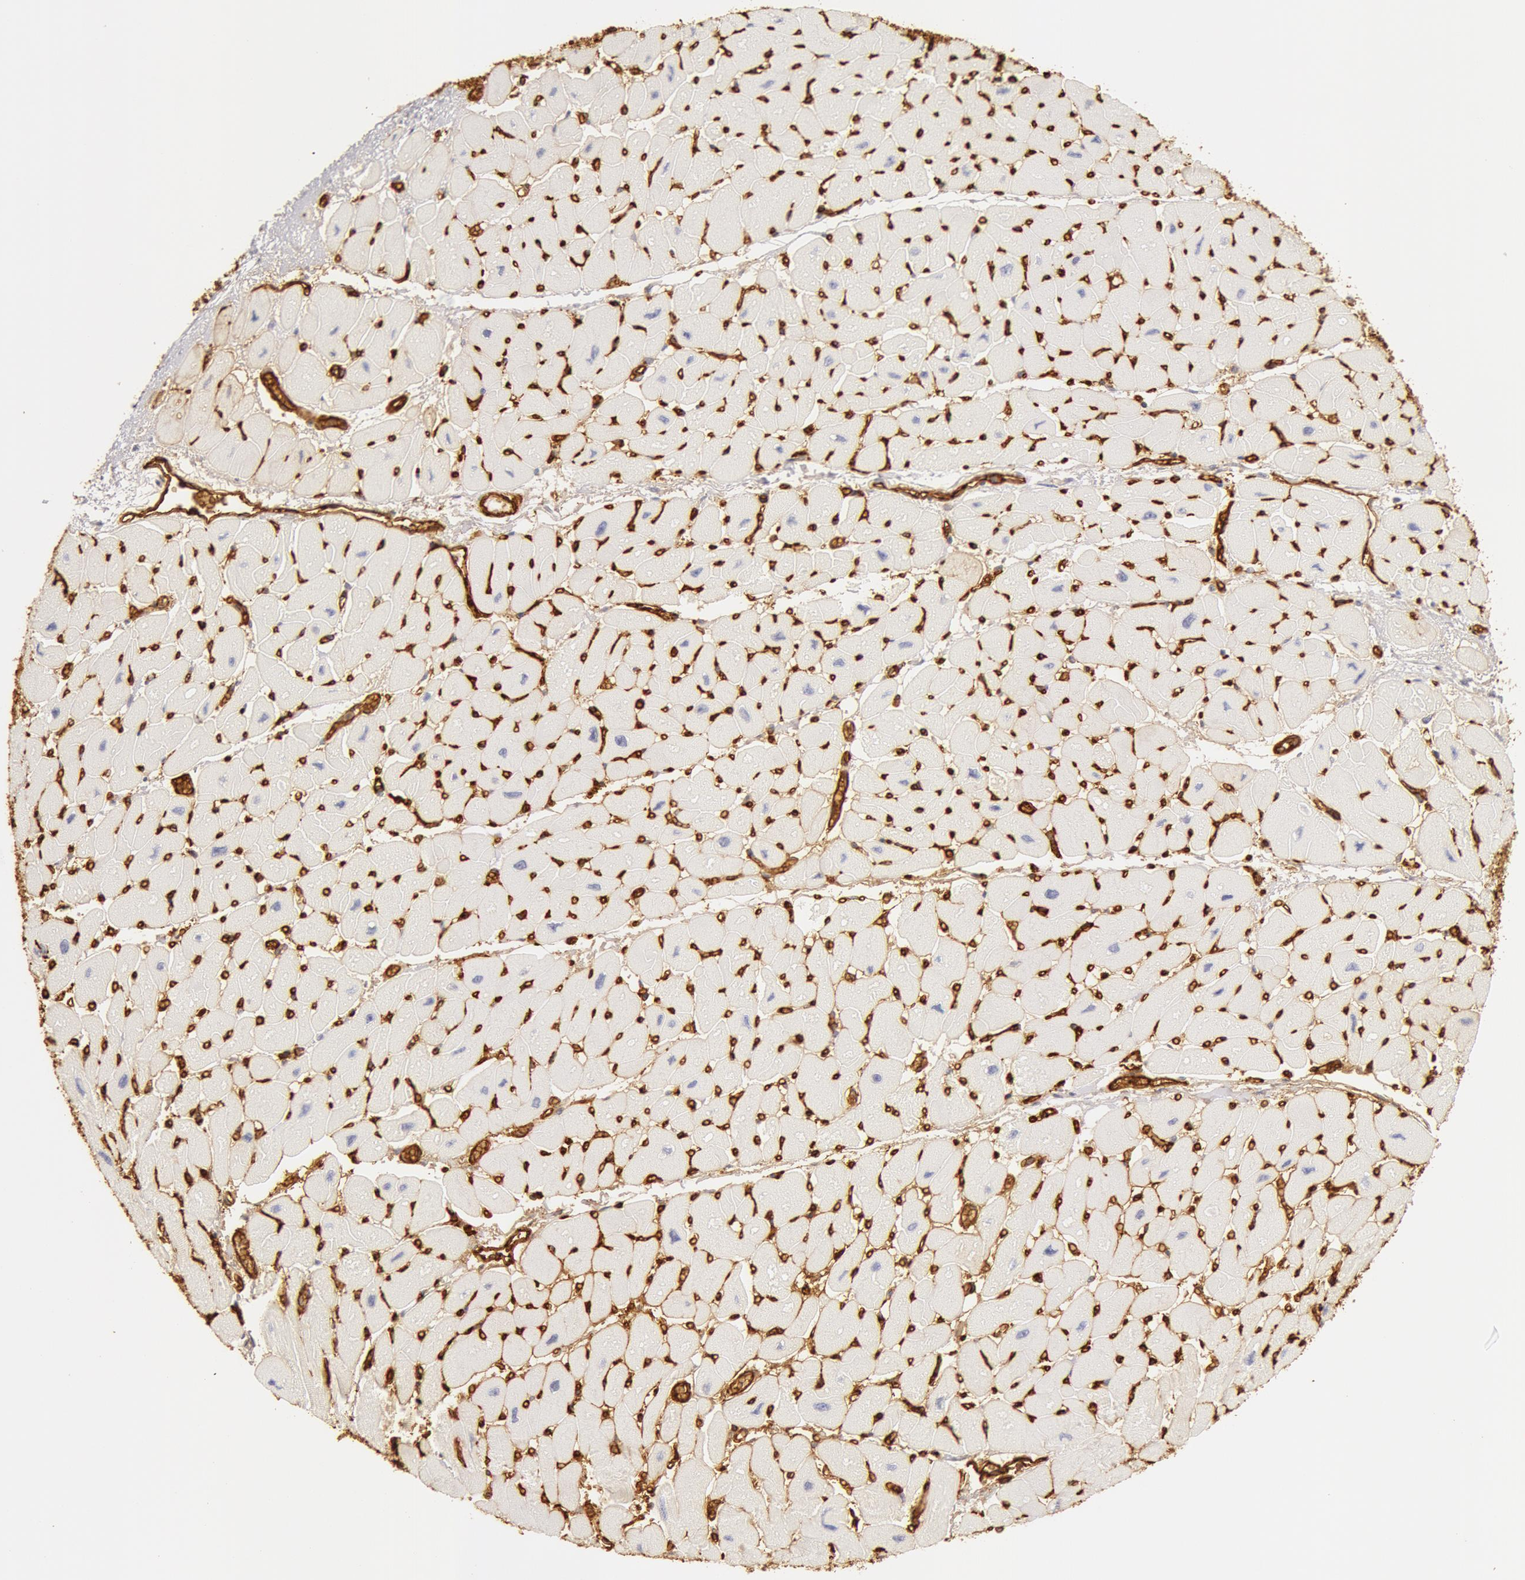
{"staining": {"intensity": "negative", "quantity": "none", "location": "none"}, "tissue": "heart muscle", "cell_type": "Cardiomyocytes", "image_type": "normal", "snomed": [{"axis": "morphology", "description": "Normal tissue, NOS"}, {"axis": "topography", "description": "Heart"}], "caption": "Cardiomyocytes show no significant expression in benign heart muscle. (DAB immunohistochemistry with hematoxylin counter stain).", "gene": "AQP1", "patient": {"sex": "female", "age": 54}}